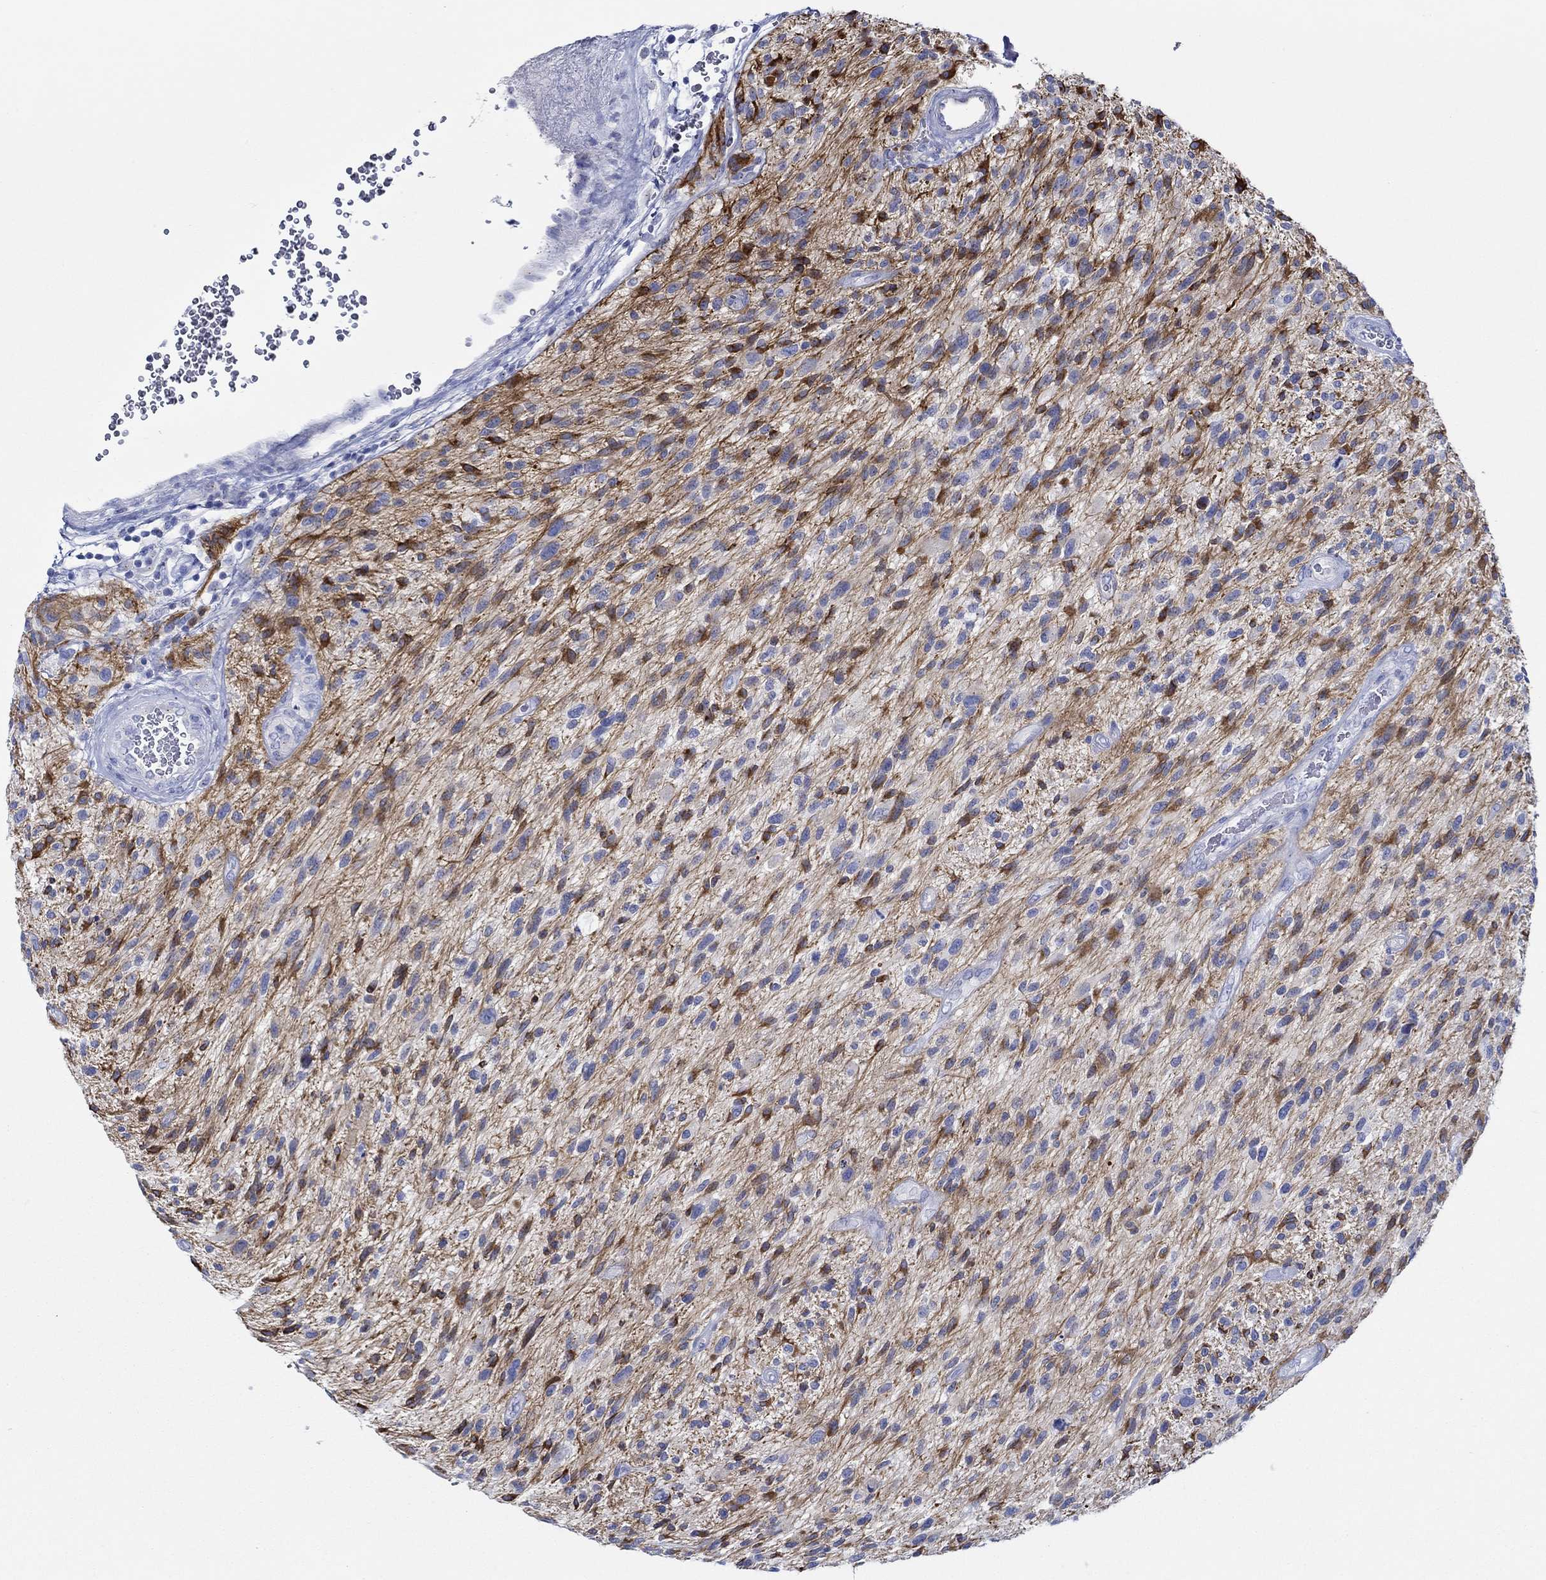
{"staining": {"intensity": "strong", "quantity": "25%-75%", "location": "cytoplasmic/membranous"}, "tissue": "glioma", "cell_type": "Tumor cells", "image_type": "cancer", "snomed": [{"axis": "morphology", "description": "Glioma, malignant, High grade"}, {"axis": "topography", "description": "Brain"}], "caption": "There is high levels of strong cytoplasmic/membranous positivity in tumor cells of malignant high-grade glioma, as demonstrated by immunohistochemical staining (brown color).", "gene": "IGFBP6", "patient": {"sex": "male", "age": 47}}